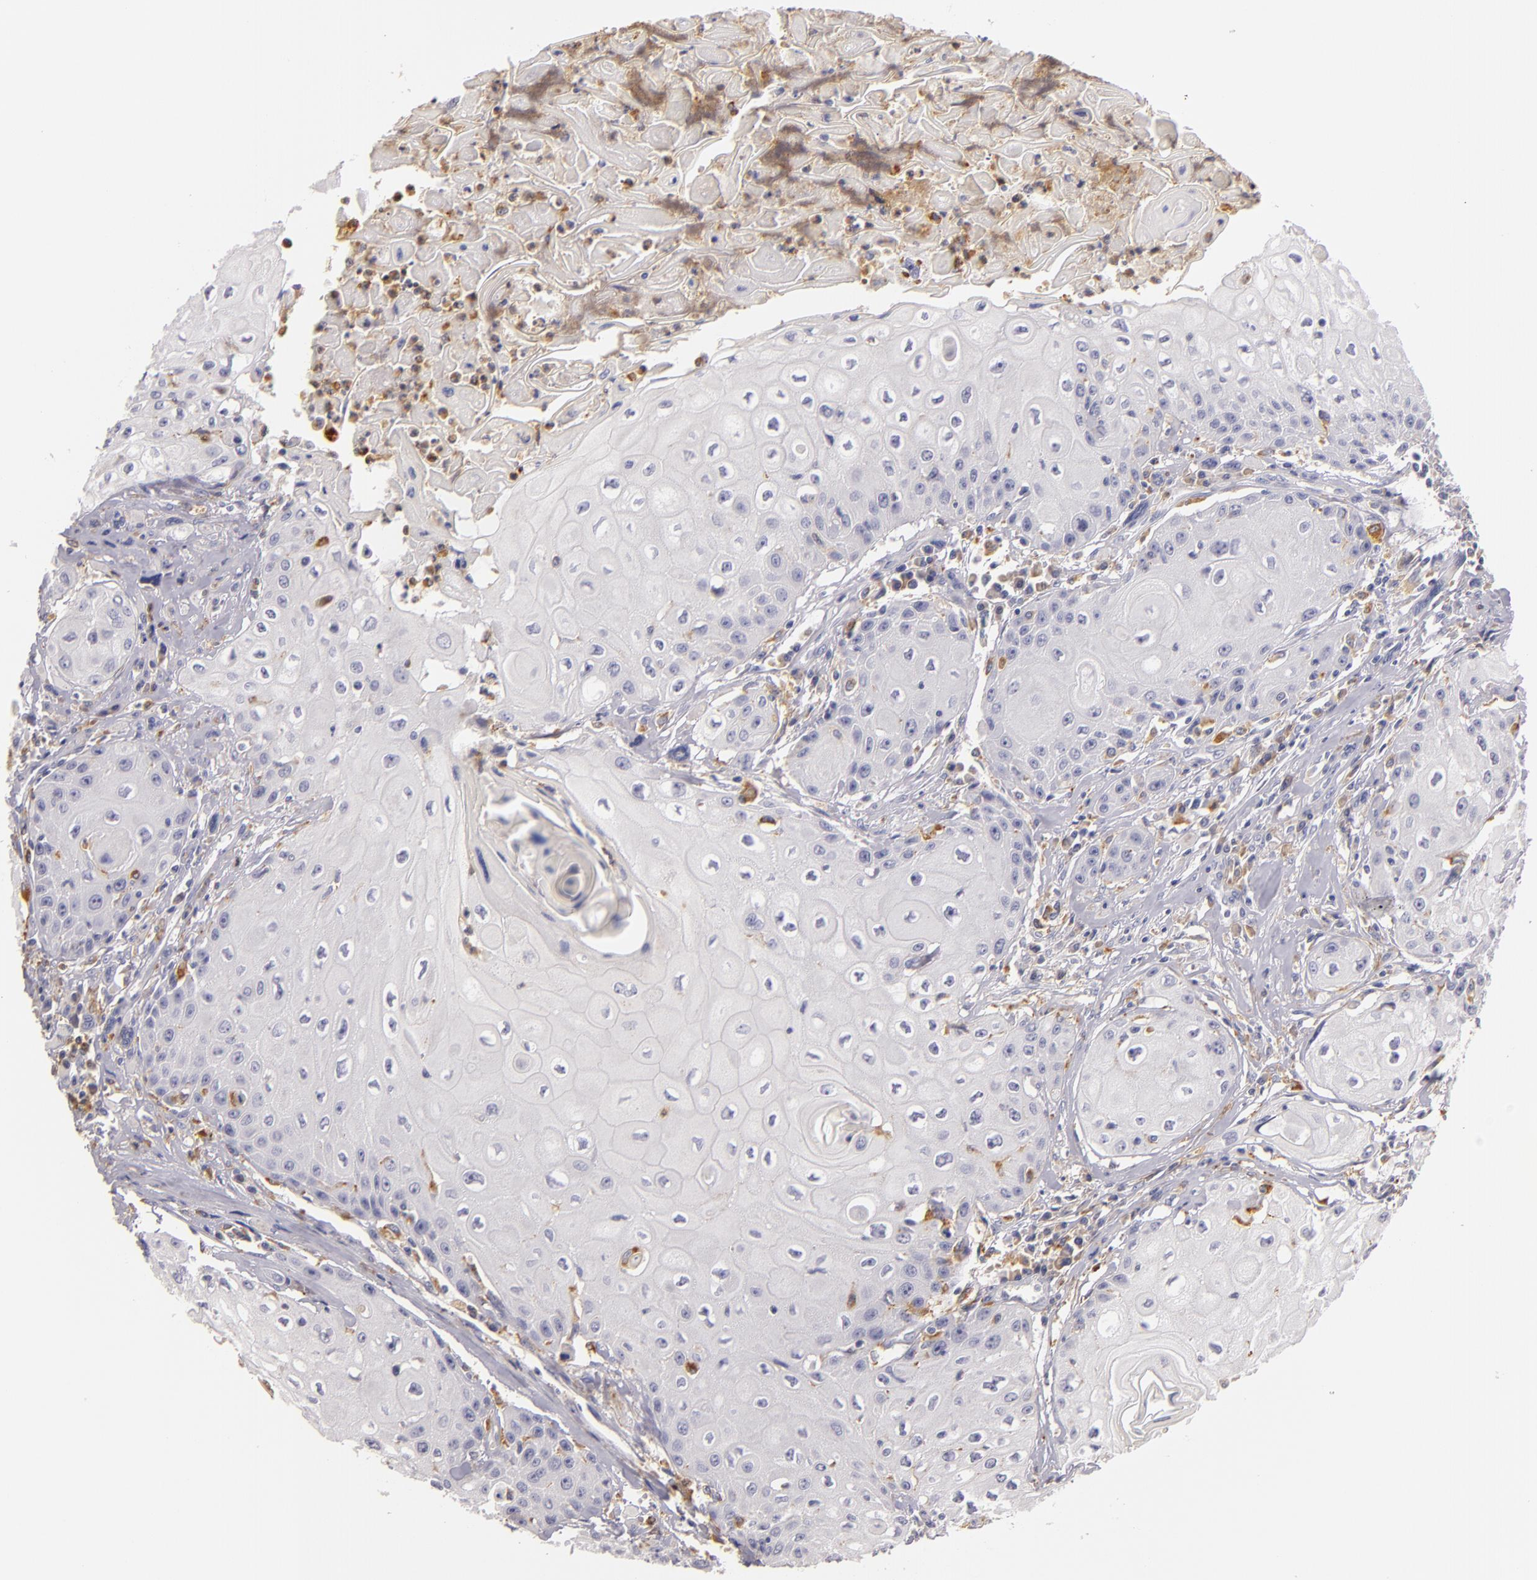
{"staining": {"intensity": "negative", "quantity": "none", "location": "none"}, "tissue": "head and neck cancer", "cell_type": "Tumor cells", "image_type": "cancer", "snomed": [{"axis": "morphology", "description": "Squamous cell carcinoma, NOS"}, {"axis": "topography", "description": "Oral tissue"}, {"axis": "topography", "description": "Head-Neck"}], "caption": "Head and neck squamous cell carcinoma stained for a protein using IHC shows no positivity tumor cells.", "gene": "TLR8", "patient": {"sex": "female", "age": 82}}